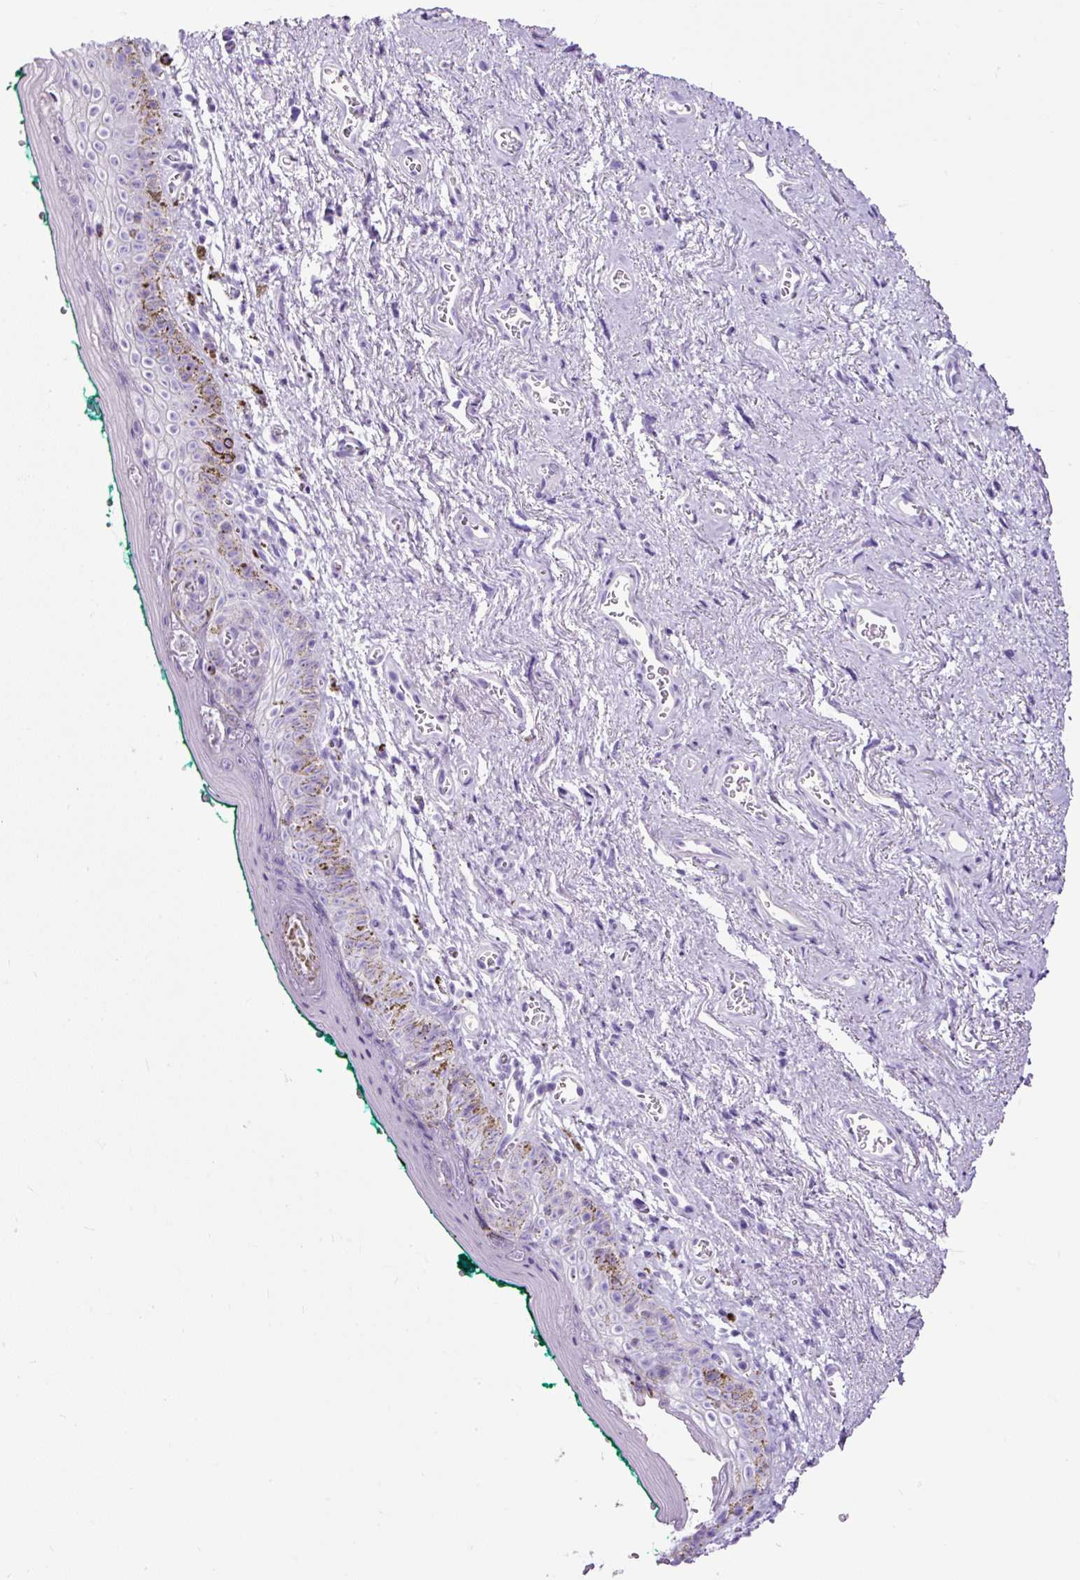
{"staining": {"intensity": "negative", "quantity": "none", "location": "none"}, "tissue": "vagina", "cell_type": "Squamous epithelial cells", "image_type": "normal", "snomed": [{"axis": "morphology", "description": "Normal tissue, NOS"}, {"axis": "topography", "description": "Vulva"}, {"axis": "topography", "description": "Vagina"}, {"axis": "topography", "description": "Peripheral nerve tissue"}], "caption": "High power microscopy photomicrograph of an IHC micrograph of normal vagina, revealing no significant expression in squamous epithelial cells.", "gene": "PDIA2", "patient": {"sex": "female", "age": 66}}